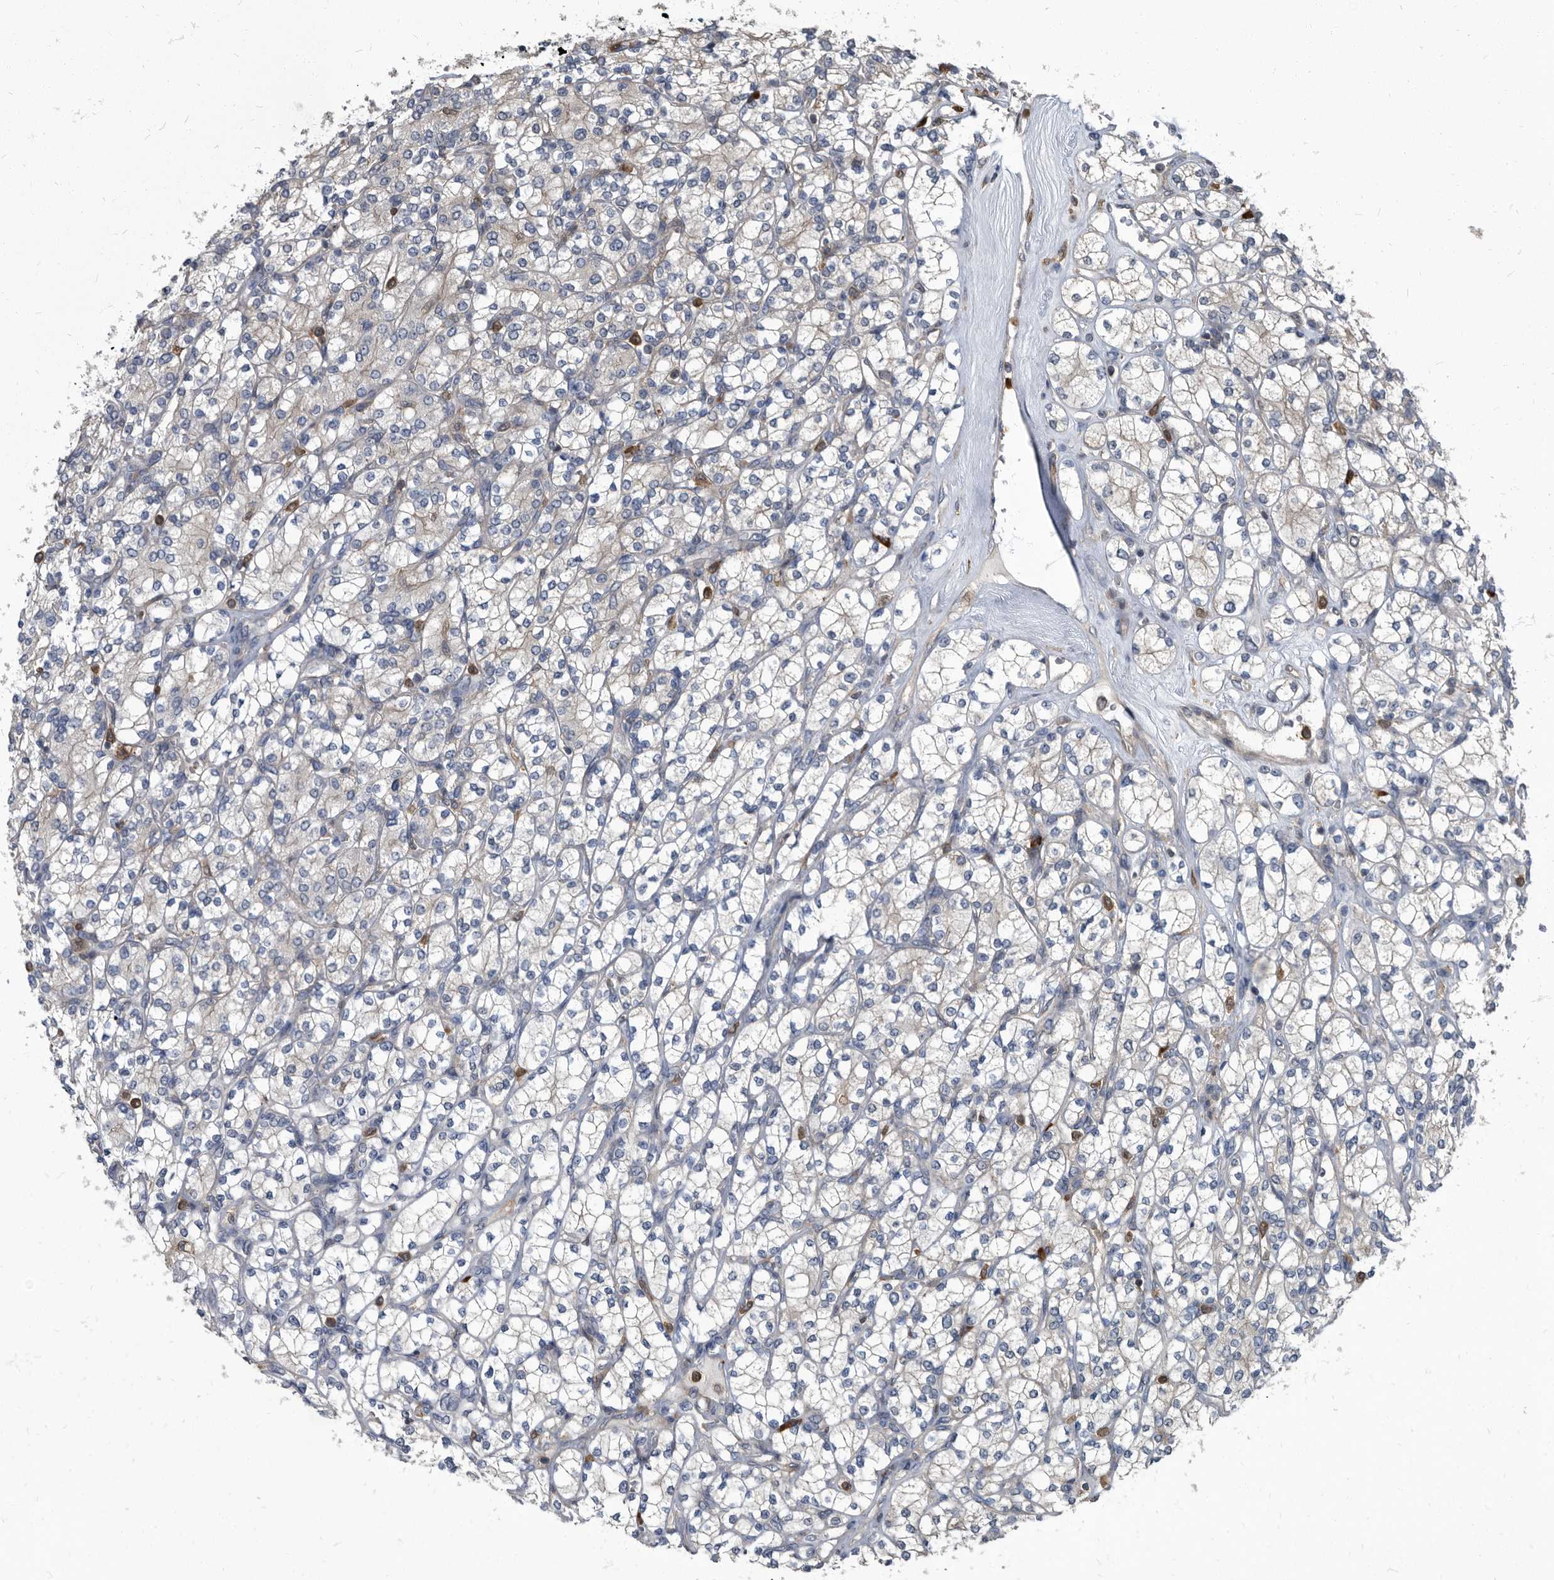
{"staining": {"intensity": "weak", "quantity": "<25%", "location": "cytoplasmic/membranous"}, "tissue": "renal cancer", "cell_type": "Tumor cells", "image_type": "cancer", "snomed": [{"axis": "morphology", "description": "Adenocarcinoma, NOS"}, {"axis": "topography", "description": "Kidney"}], "caption": "An image of human renal cancer (adenocarcinoma) is negative for staining in tumor cells.", "gene": "CDV3", "patient": {"sex": "male", "age": 77}}